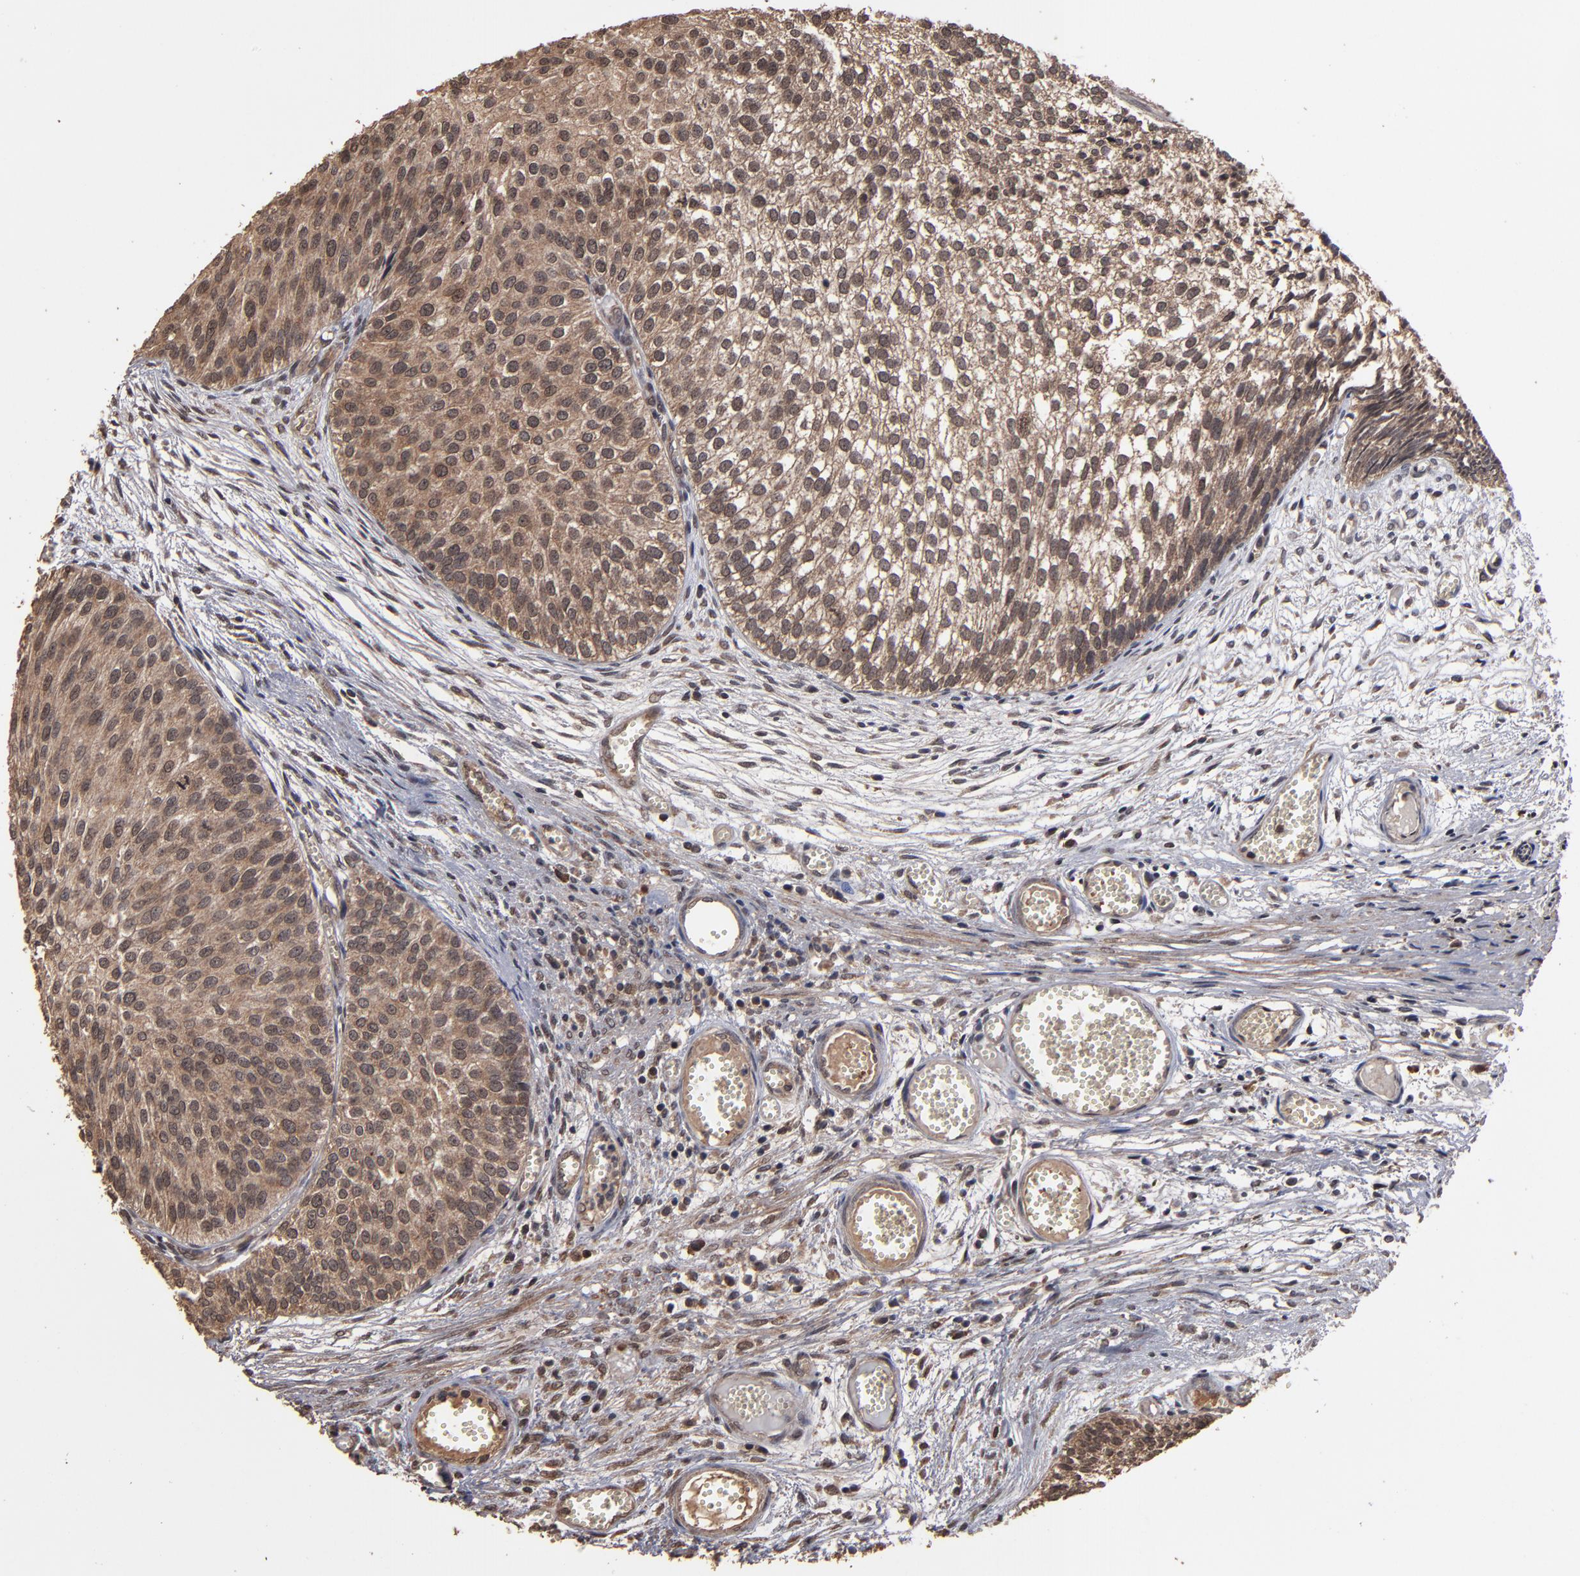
{"staining": {"intensity": "moderate", "quantity": ">75%", "location": "cytoplasmic/membranous,nuclear"}, "tissue": "urothelial cancer", "cell_type": "Tumor cells", "image_type": "cancer", "snomed": [{"axis": "morphology", "description": "Urothelial carcinoma, Low grade"}, {"axis": "topography", "description": "Urinary bladder"}], "caption": "Immunohistochemistry (DAB (3,3'-diaminobenzidine)) staining of urothelial carcinoma (low-grade) exhibits moderate cytoplasmic/membranous and nuclear protein staining in approximately >75% of tumor cells.", "gene": "NXF2B", "patient": {"sex": "male", "age": 84}}